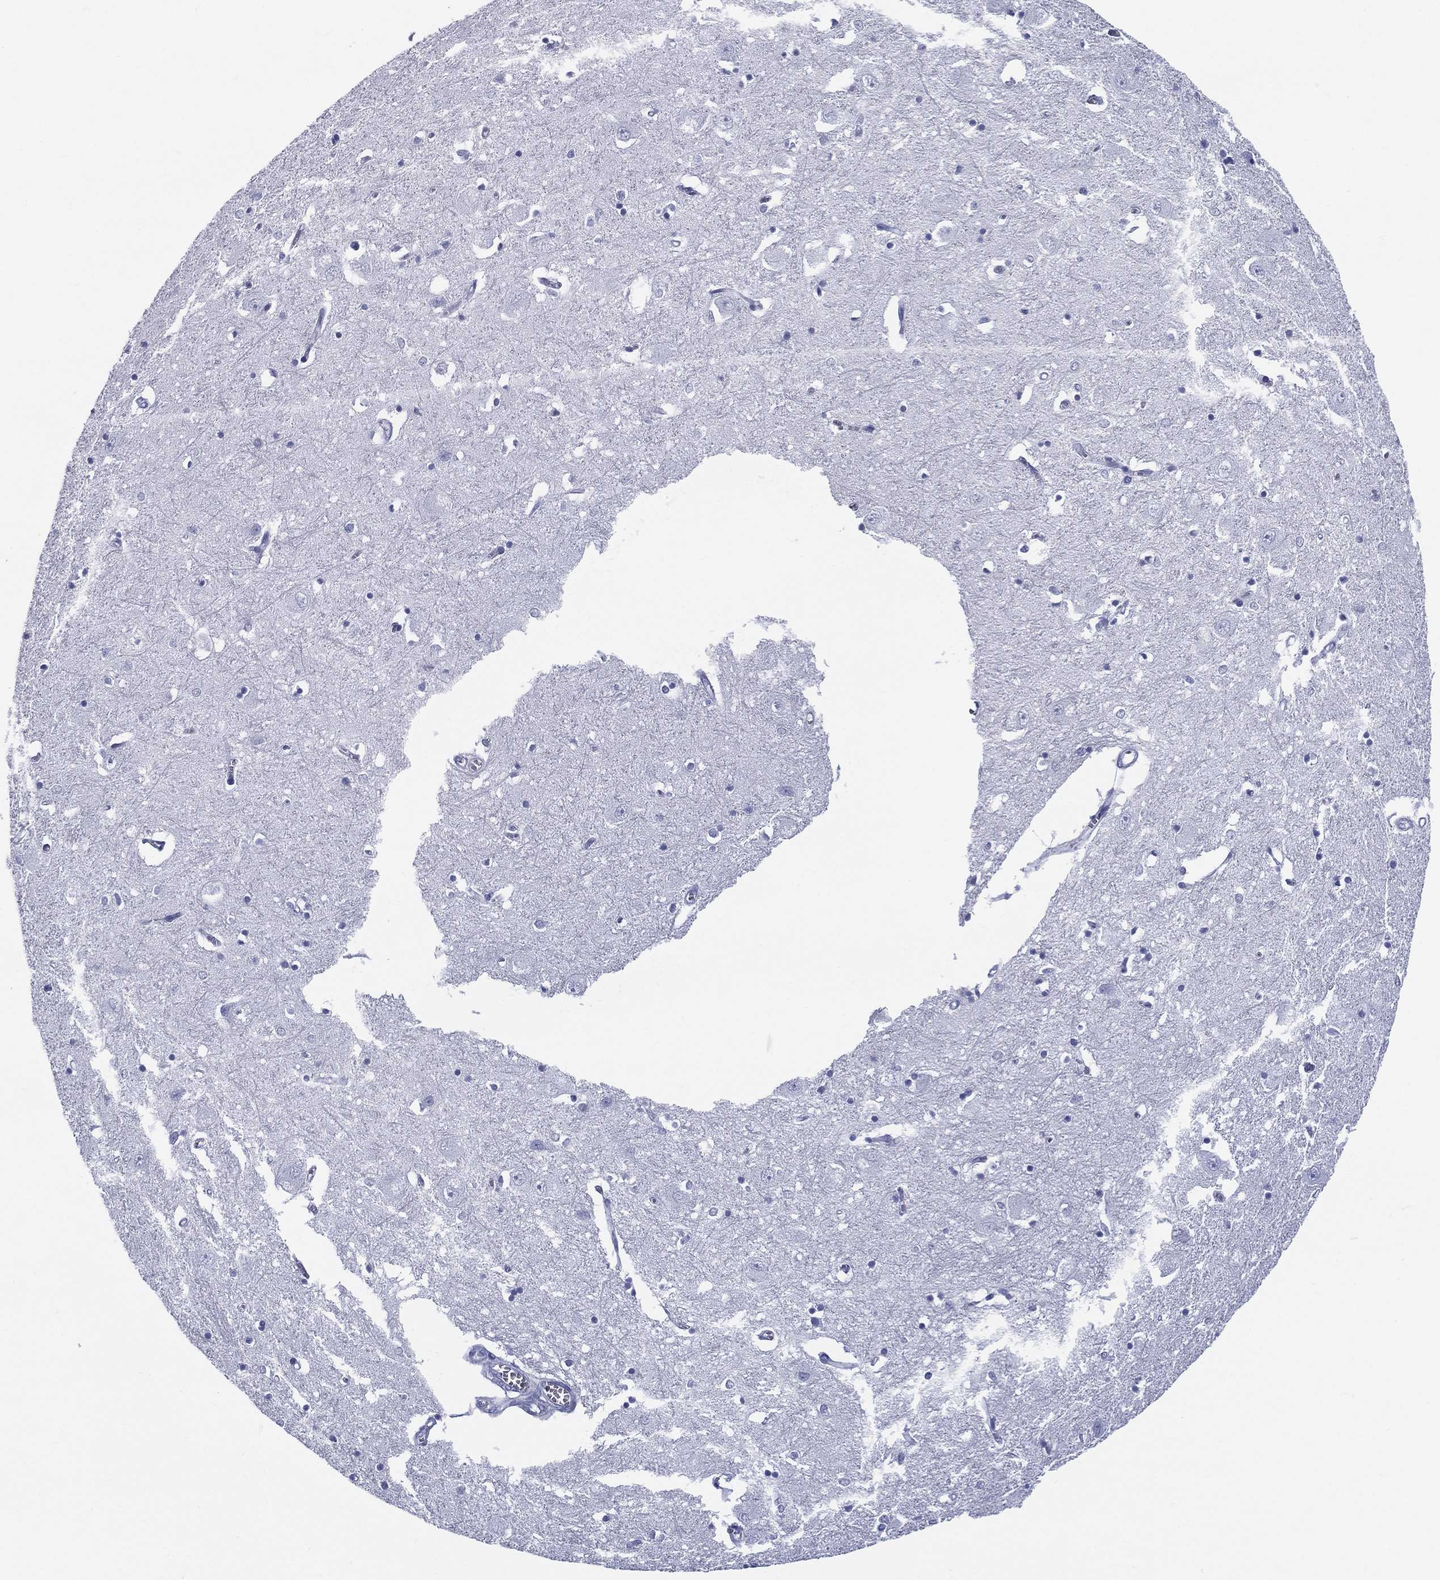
{"staining": {"intensity": "strong", "quantity": "<25%", "location": "cytoplasmic/membranous"}, "tissue": "caudate", "cell_type": "Glial cells", "image_type": "normal", "snomed": [{"axis": "morphology", "description": "Normal tissue, NOS"}, {"axis": "topography", "description": "Lateral ventricle wall"}], "caption": "A brown stain shows strong cytoplasmic/membranous expression of a protein in glial cells of unremarkable human caudate. Nuclei are stained in blue.", "gene": "RSPH4A", "patient": {"sex": "male", "age": 54}}